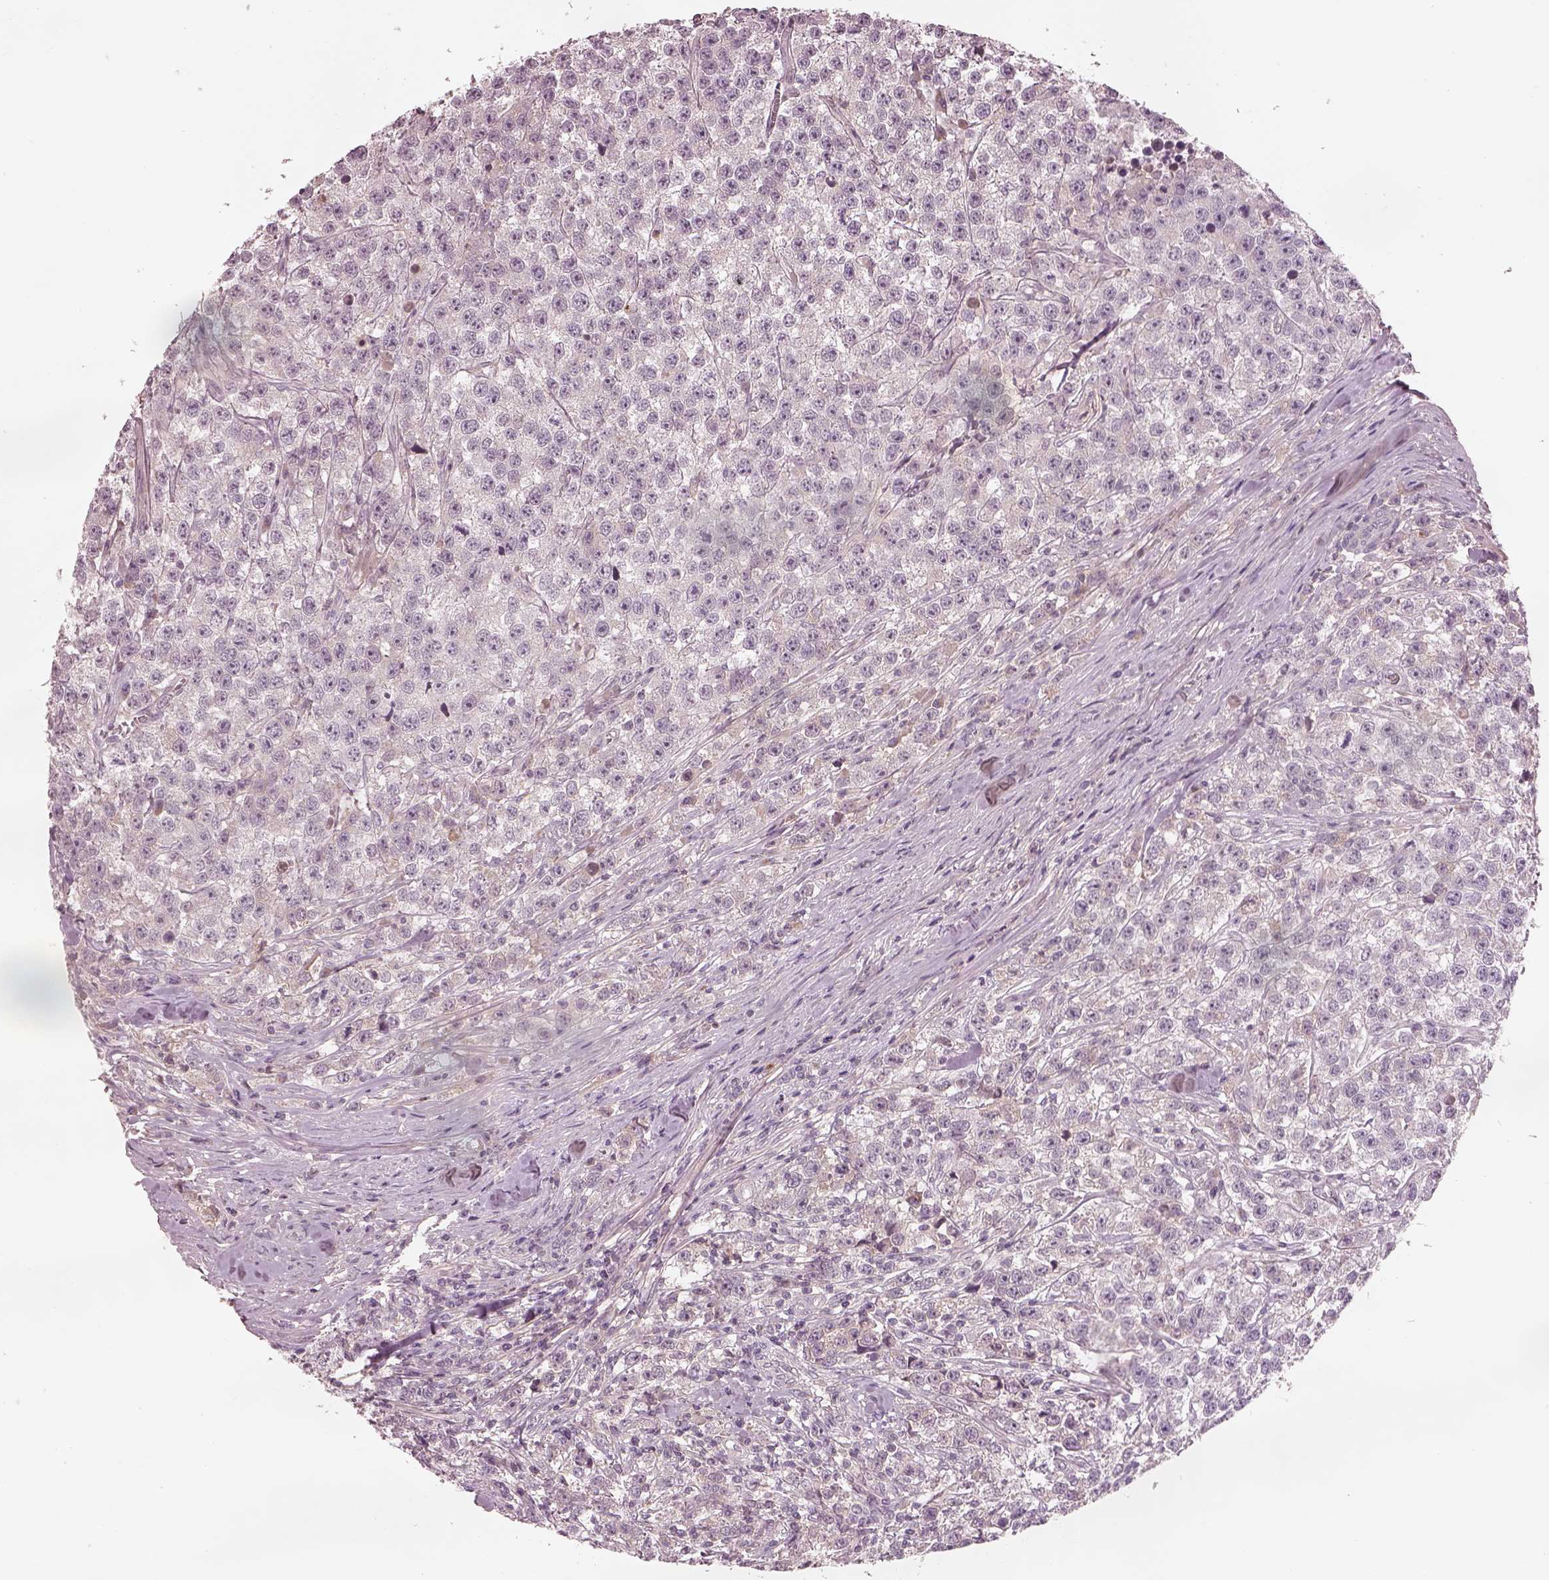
{"staining": {"intensity": "negative", "quantity": "none", "location": "none"}, "tissue": "testis cancer", "cell_type": "Tumor cells", "image_type": "cancer", "snomed": [{"axis": "morphology", "description": "Seminoma, NOS"}, {"axis": "topography", "description": "Testis"}], "caption": "This is an immunohistochemistry (IHC) image of human testis cancer. There is no positivity in tumor cells.", "gene": "SDCBP2", "patient": {"sex": "male", "age": 59}}